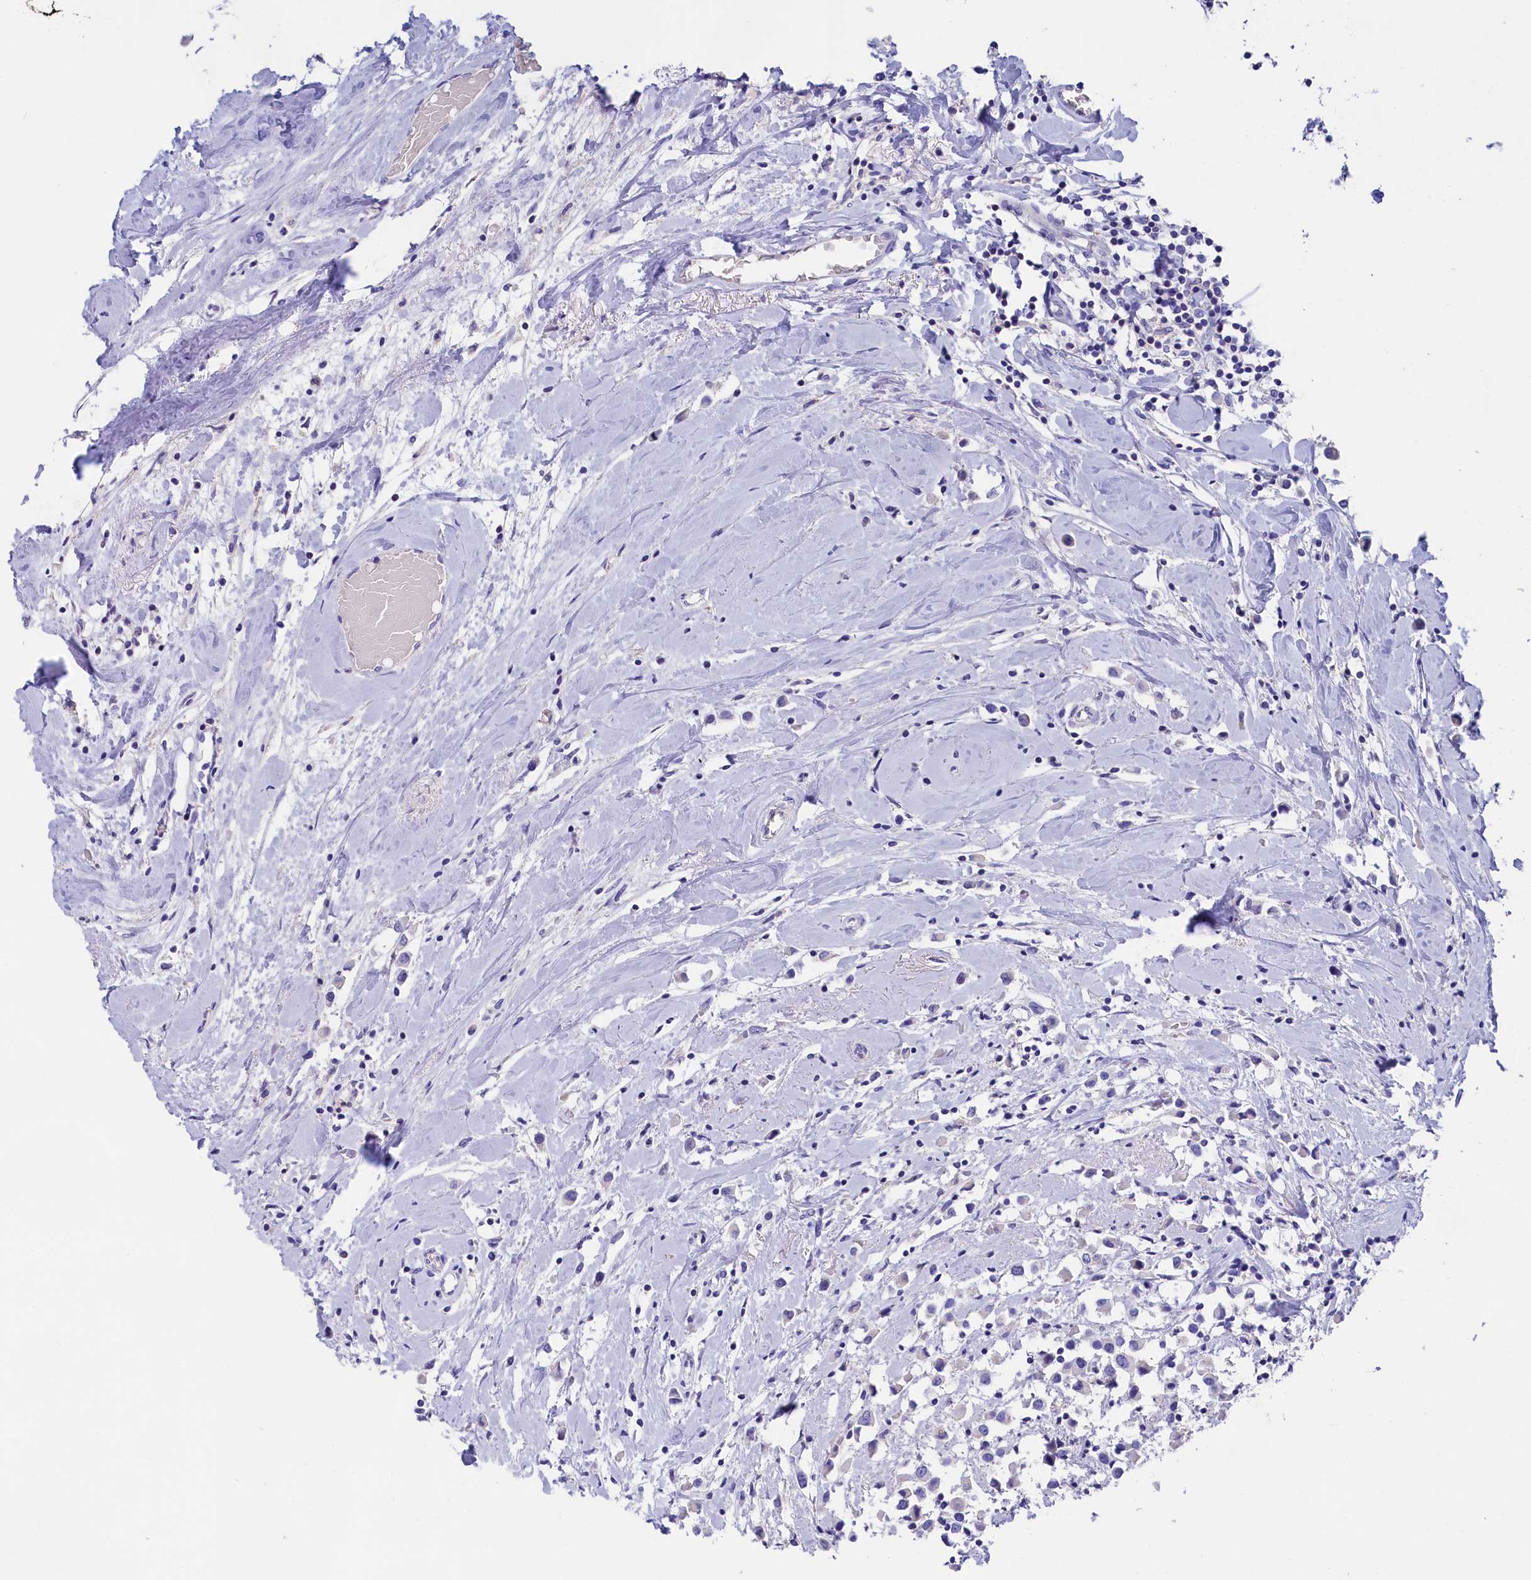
{"staining": {"intensity": "negative", "quantity": "none", "location": "none"}, "tissue": "breast cancer", "cell_type": "Tumor cells", "image_type": "cancer", "snomed": [{"axis": "morphology", "description": "Duct carcinoma"}, {"axis": "topography", "description": "Breast"}], "caption": "Protein analysis of intraductal carcinoma (breast) reveals no significant positivity in tumor cells.", "gene": "SULT2A1", "patient": {"sex": "female", "age": 61}}